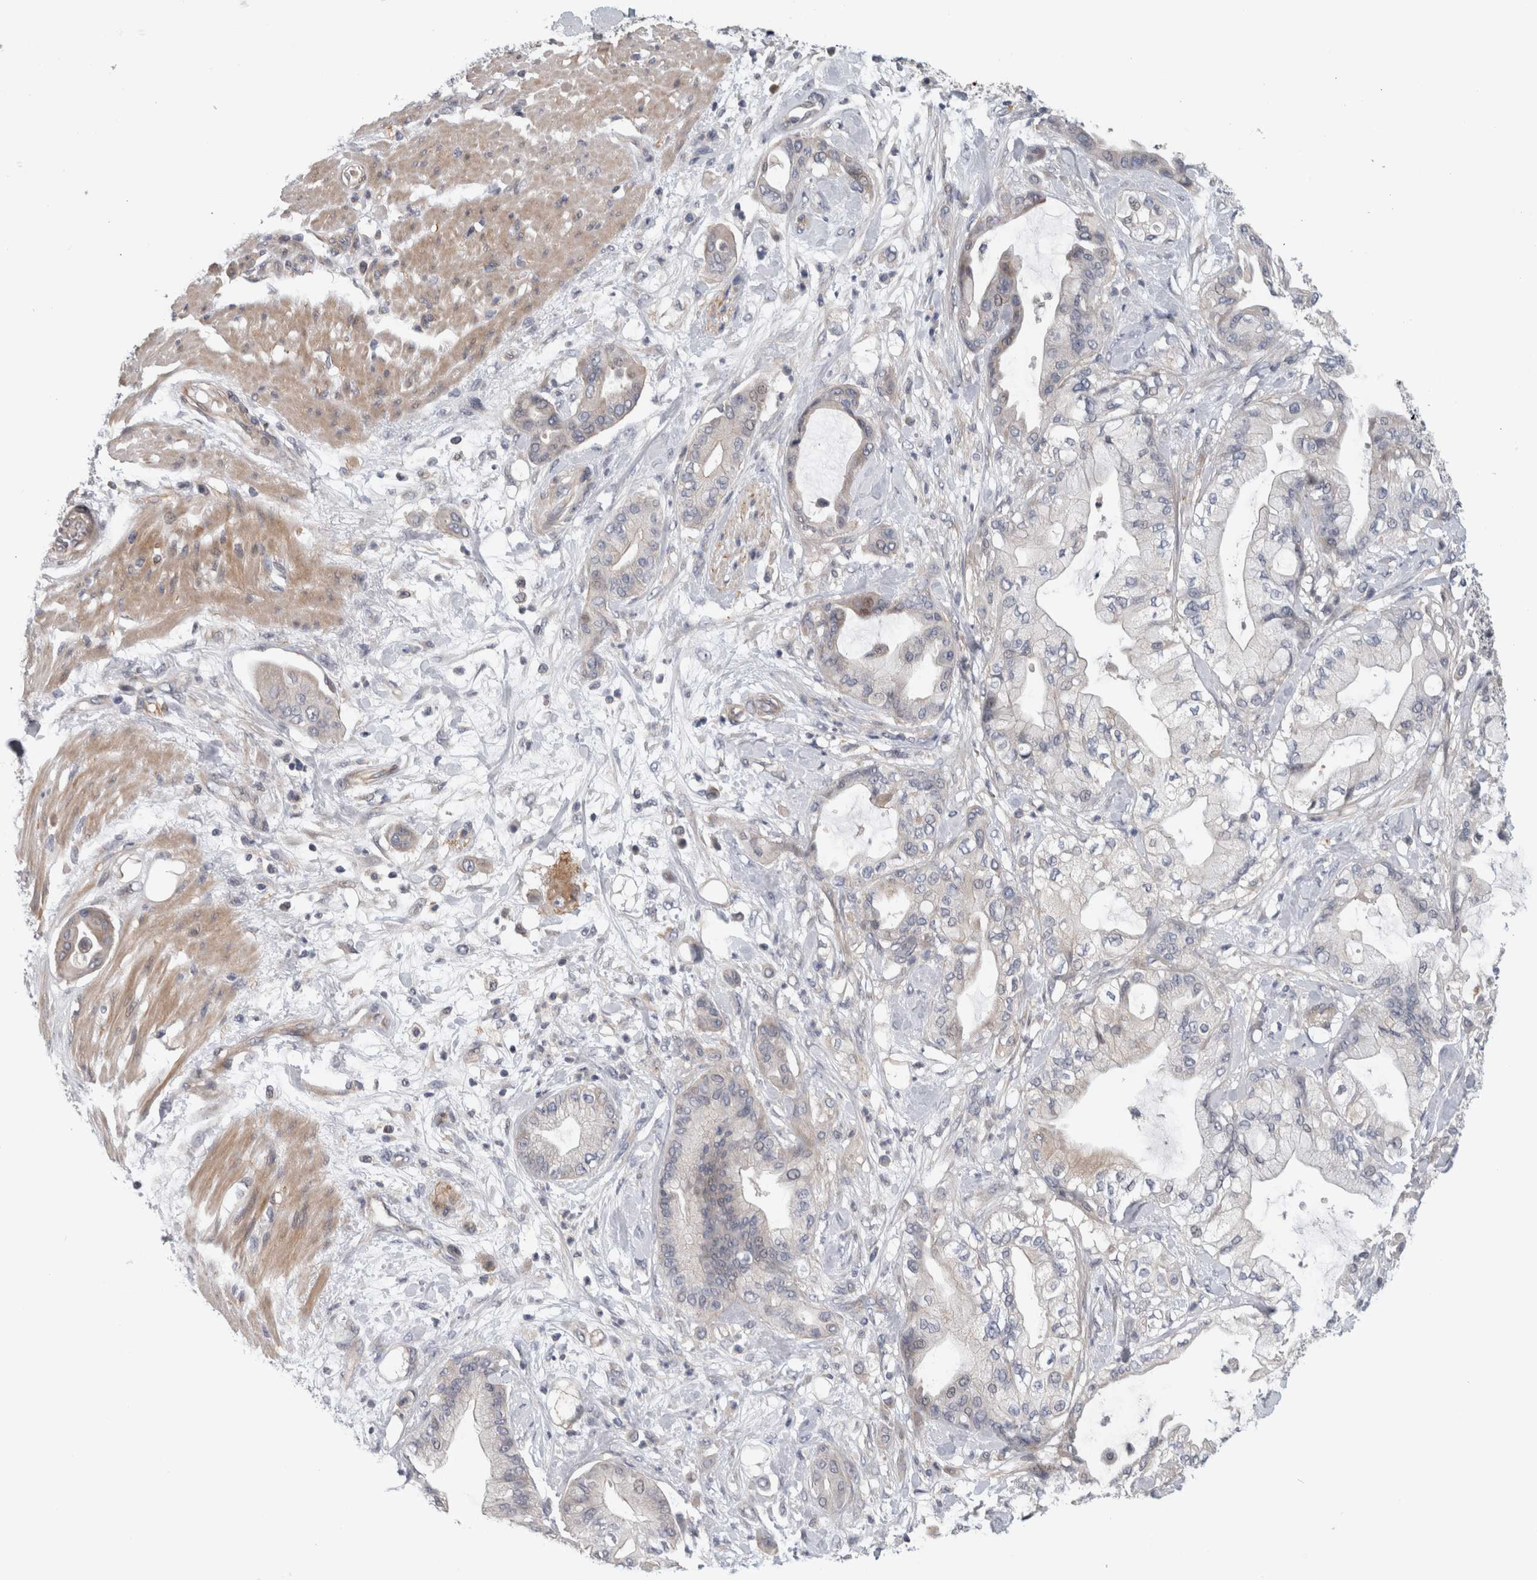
{"staining": {"intensity": "negative", "quantity": "none", "location": "none"}, "tissue": "pancreatic cancer", "cell_type": "Tumor cells", "image_type": "cancer", "snomed": [{"axis": "morphology", "description": "Adenocarcinoma, NOS"}, {"axis": "morphology", "description": "Adenocarcinoma, metastatic, NOS"}, {"axis": "topography", "description": "Lymph node"}, {"axis": "topography", "description": "Pancreas"}, {"axis": "topography", "description": "Duodenum"}], "caption": "Tumor cells are negative for brown protein staining in pancreatic cancer (adenocarcinoma).", "gene": "ZNF804B", "patient": {"sex": "female", "age": 64}}